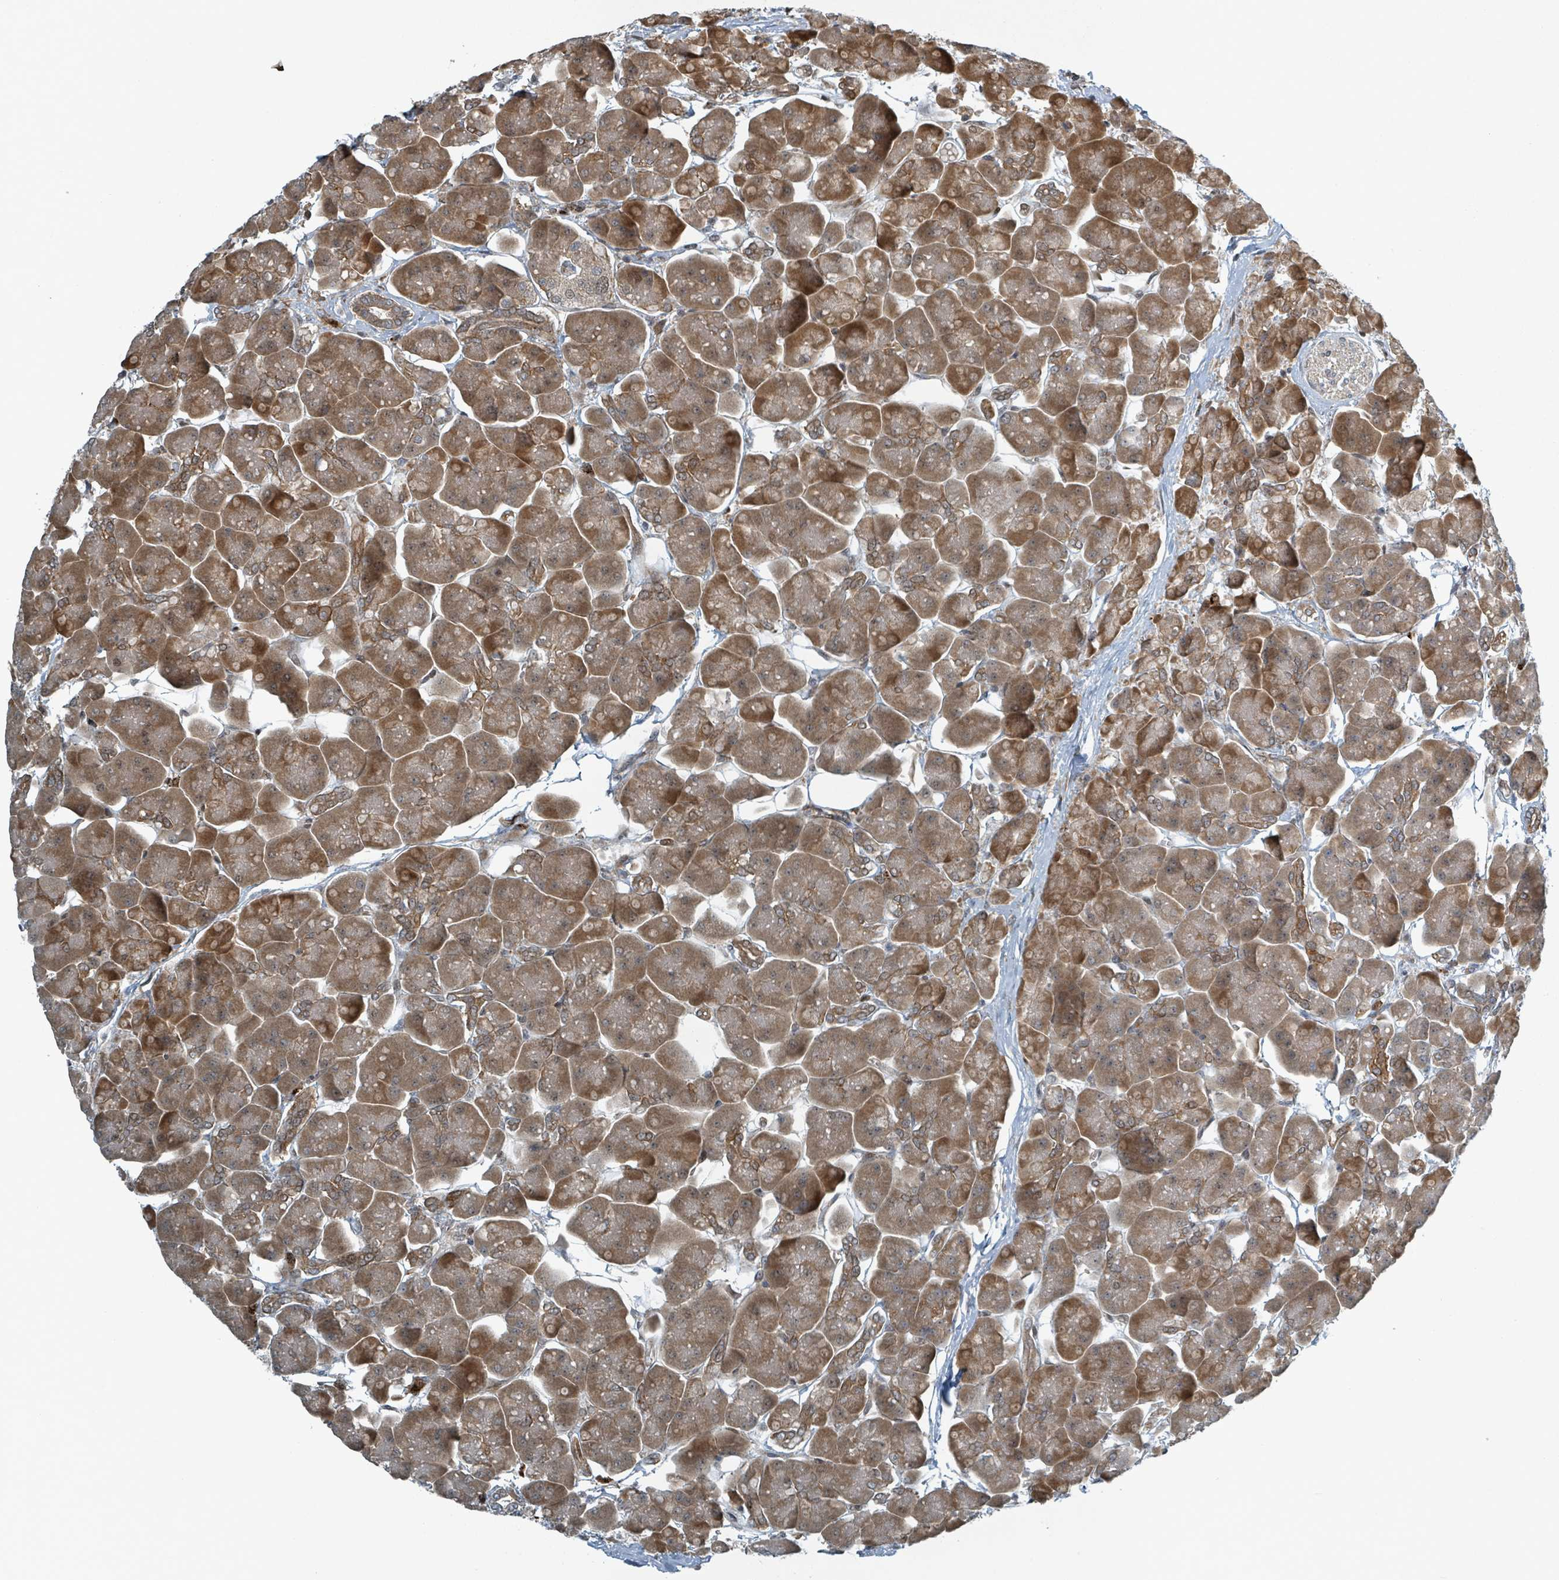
{"staining": {"intensity": "moderate", "quantity": ">75%", "location": "cytoplasmic/membranous,nuclear"}, "tissue": "pancreas", "cell_type": "Exocrine glandular cells", "image_type": "normal", "snomed": [{"axis": "morphology", "description": "Normal tissue, NOS"}, {"axis": "topography", "description": "Pancreas"}], "caption": "An image showing moderate cytoplasmic/membranous,nuclear expression in about >75% of exocrine glandular cells in normal pancreas, as visualized by brown immunohistochemical staining.", "gene": "RHPN2", "patient": {"sex": "male", "age": 66}}